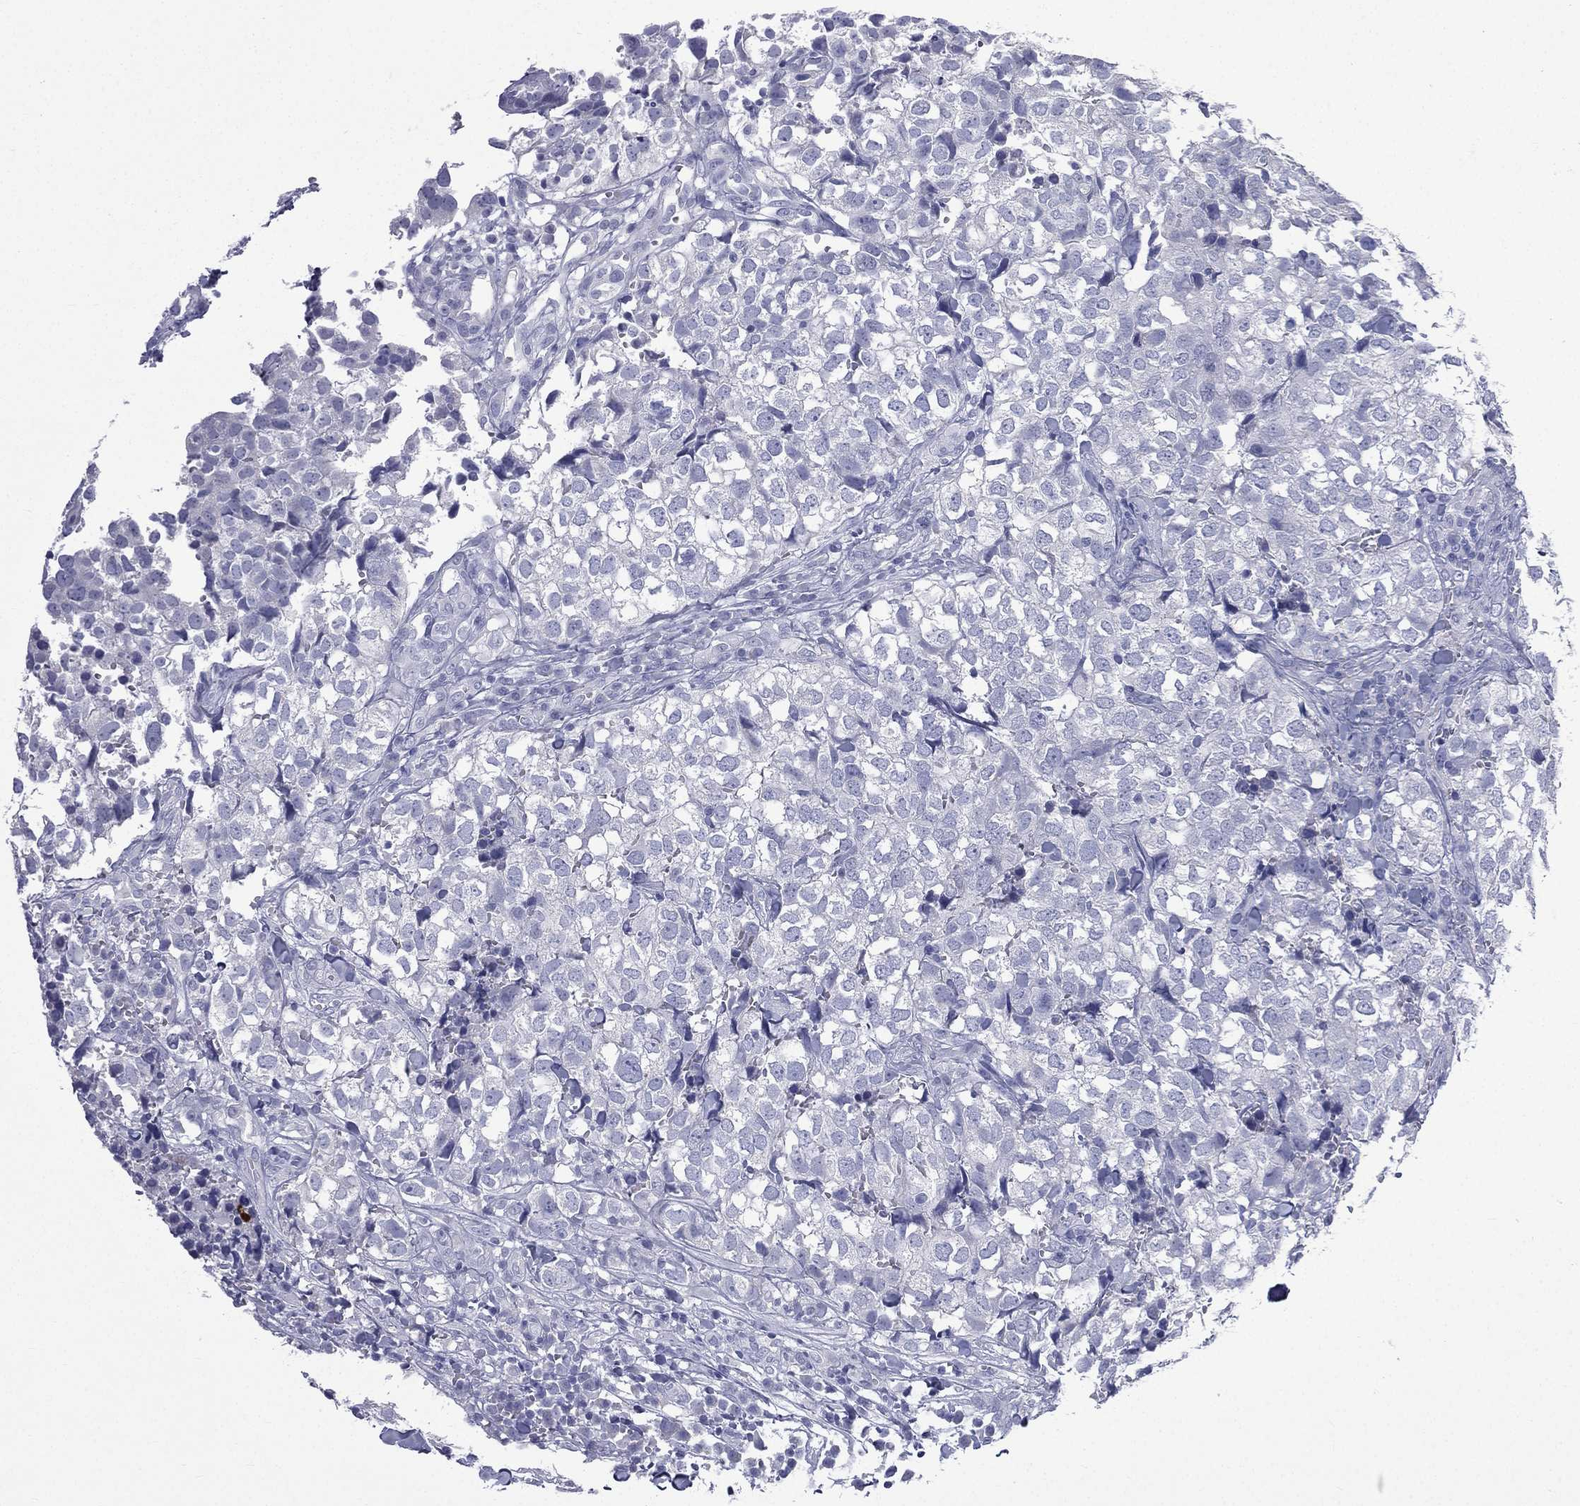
{"staining": {"intensity": "negative", "quantity": "none", "location": "none"}, "tissue": "breast cancer", "cell_type": "Tumor cells", "image_type": "cancer", "snomed": [{"axis": "morphology", "description": "Duct carcinoma"}, {"axis": "topography", "description": "Breast"}], "caption": "Human breast cancer stained for a protein using immunohistochemistry (IHC) exhibits no positivity in tumor cells.", "gene": "CES2", "patient": {"sex": "female", "age": 30}}